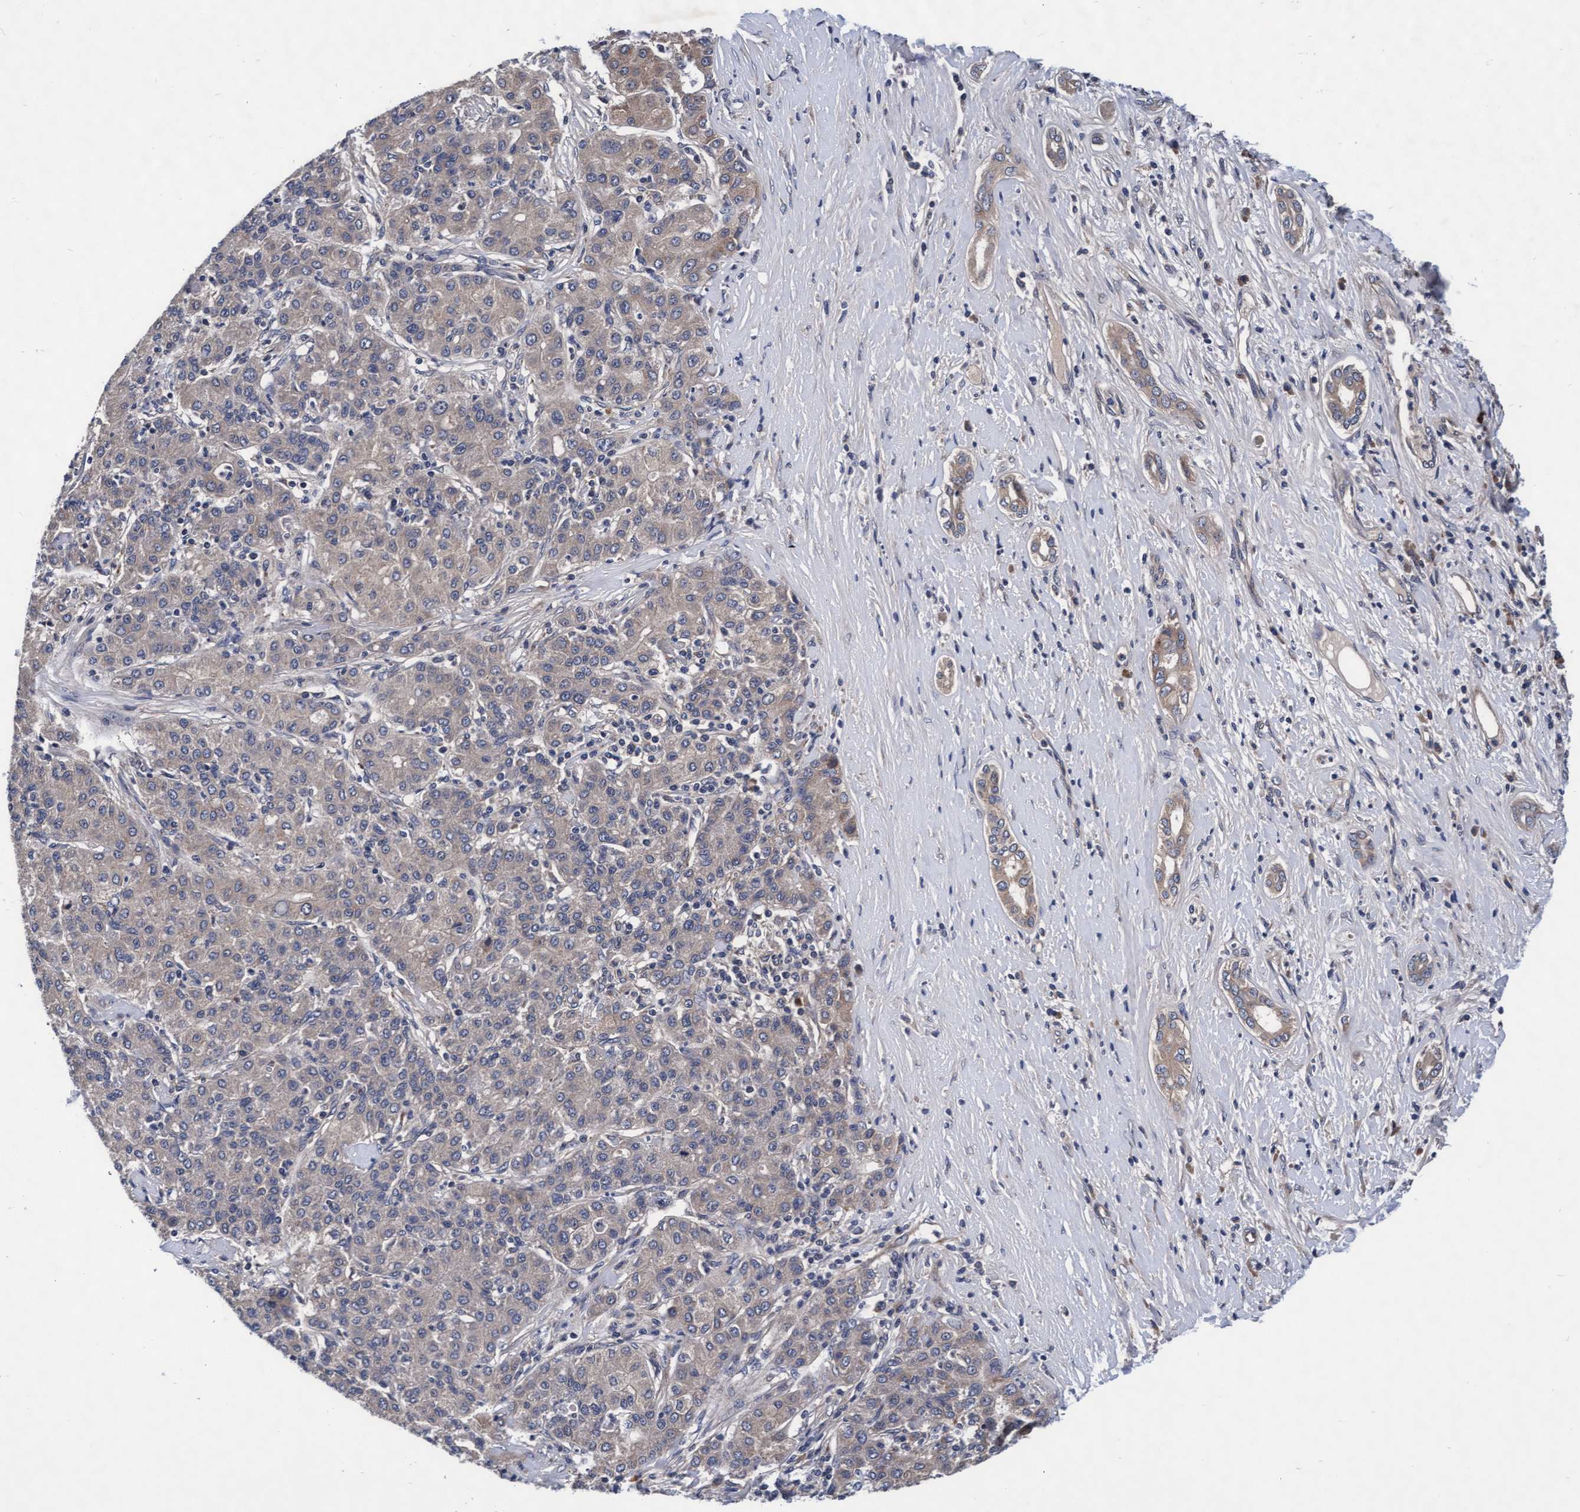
{"staining": {"intensity": "weak", "quantity": ">75%", "location": "cytoplasmic/membranous"}, "tissue": "liver cancer", "cell_type": "Tumor cells", "image_type": "cancer", "snomed": [{"axis": "morphology", "description": "Carcinoma, Hepatocellular, NOS"}, {"axis": "topography", "description": "Liver"}], "caption": "Immunohistochemical staining of liver cancer exhibits weak cytoplasmic/membranous protein expression in approximately >75% of tumor cells.", "gene": "EFCAB13", "patient": {"sex": "male", "age": 65}}